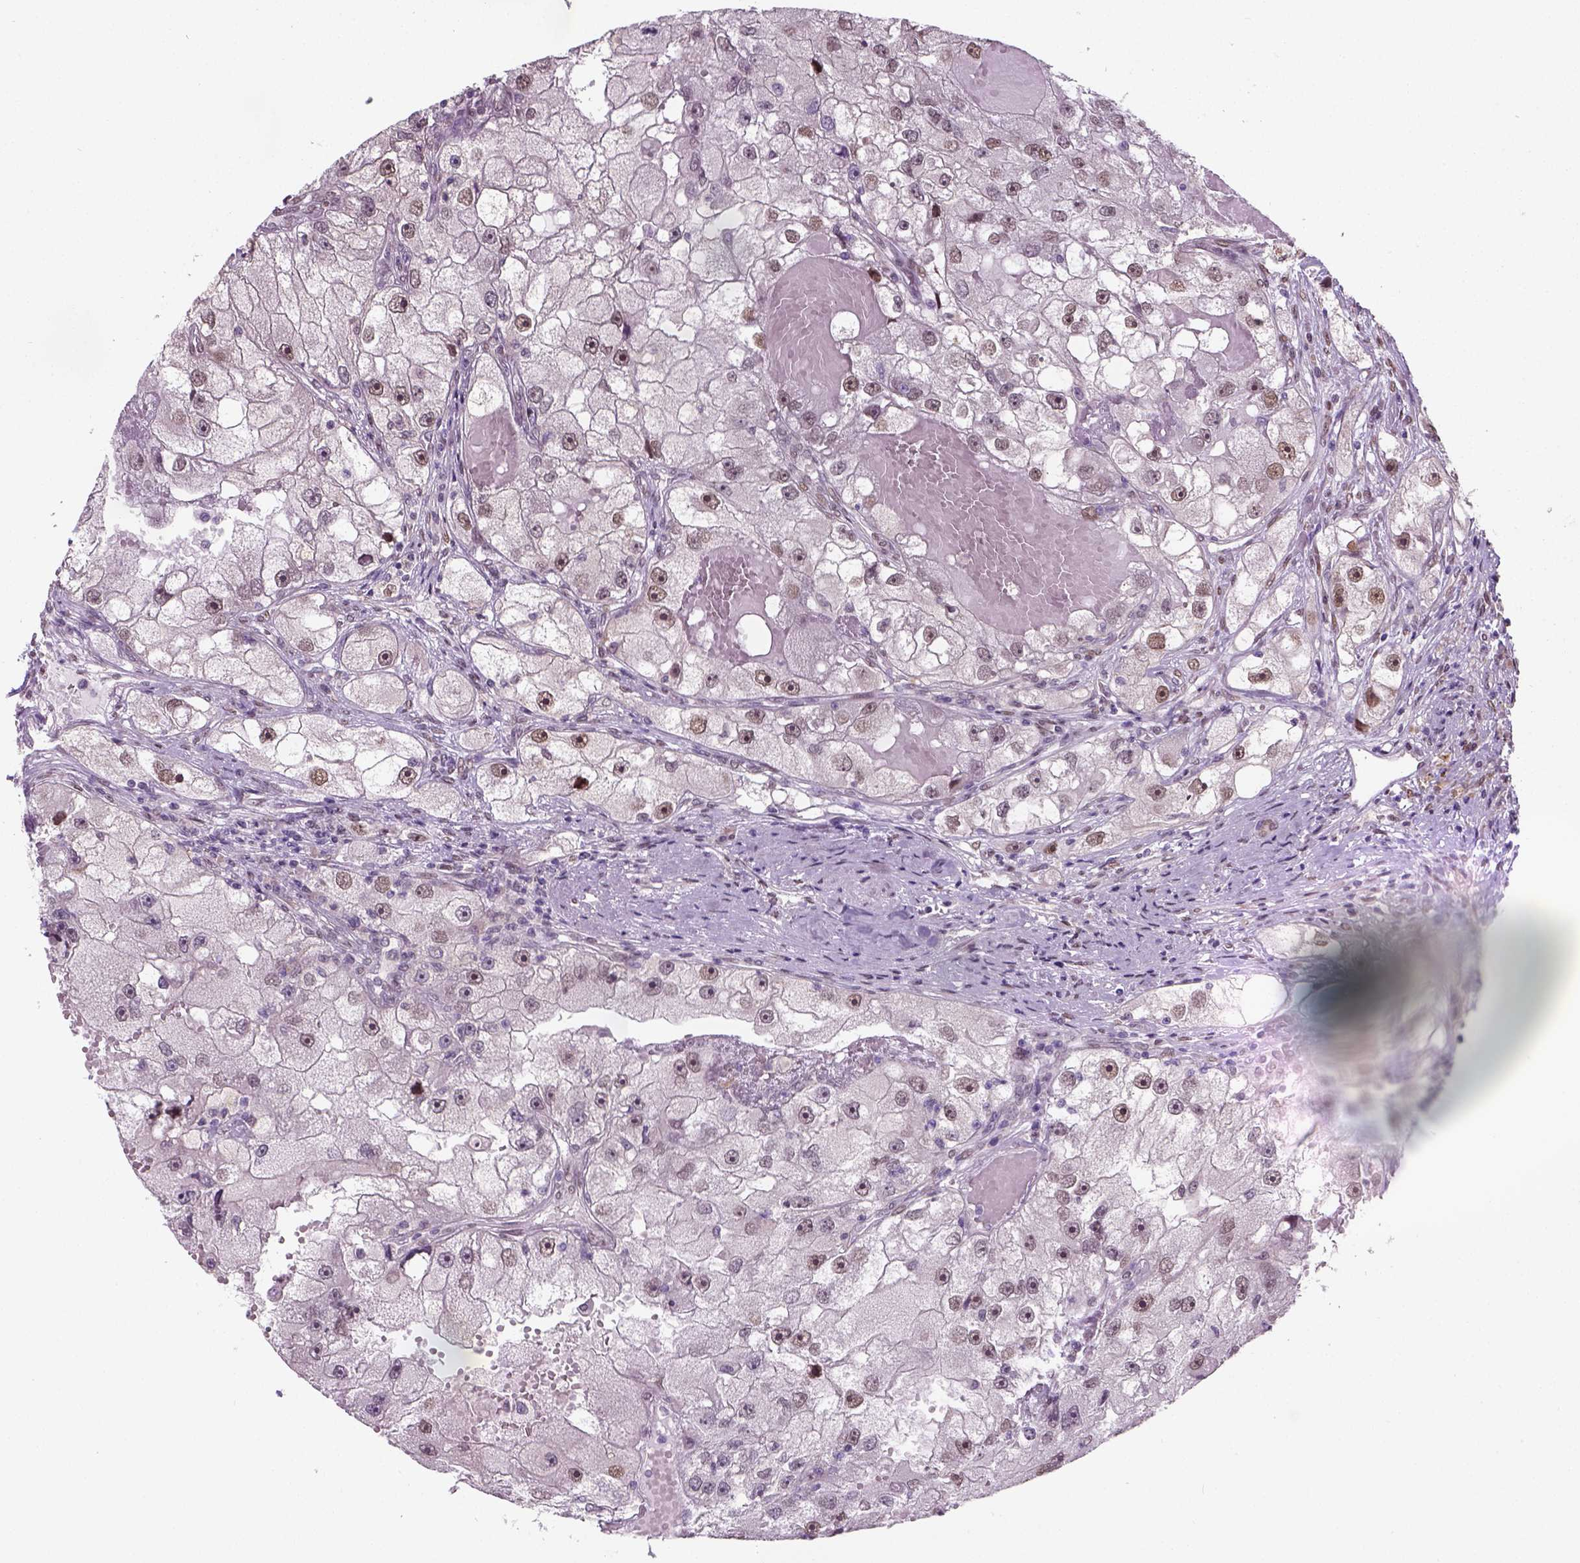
{"staining": {"intensity": "moderate", "quantity": ">75%", "location": "nuclear"}, "tissue": "renal cancer", "cell_type": "Tumor cells", "image_type": "cancer", "snomed": [{"axis": "morphology", "description": "Adenocarcinoma, NOS"}, {"axis": "topography", "description": "Kidney"}], "caption": "Immunohistochemistry of human renal adenocarcinoma exhibits medium levels of moderate nuclear expression in approximately >75% of tumor cells.", "gene": "C1orf112", "patient": {"sex": "male", "age": 63}}